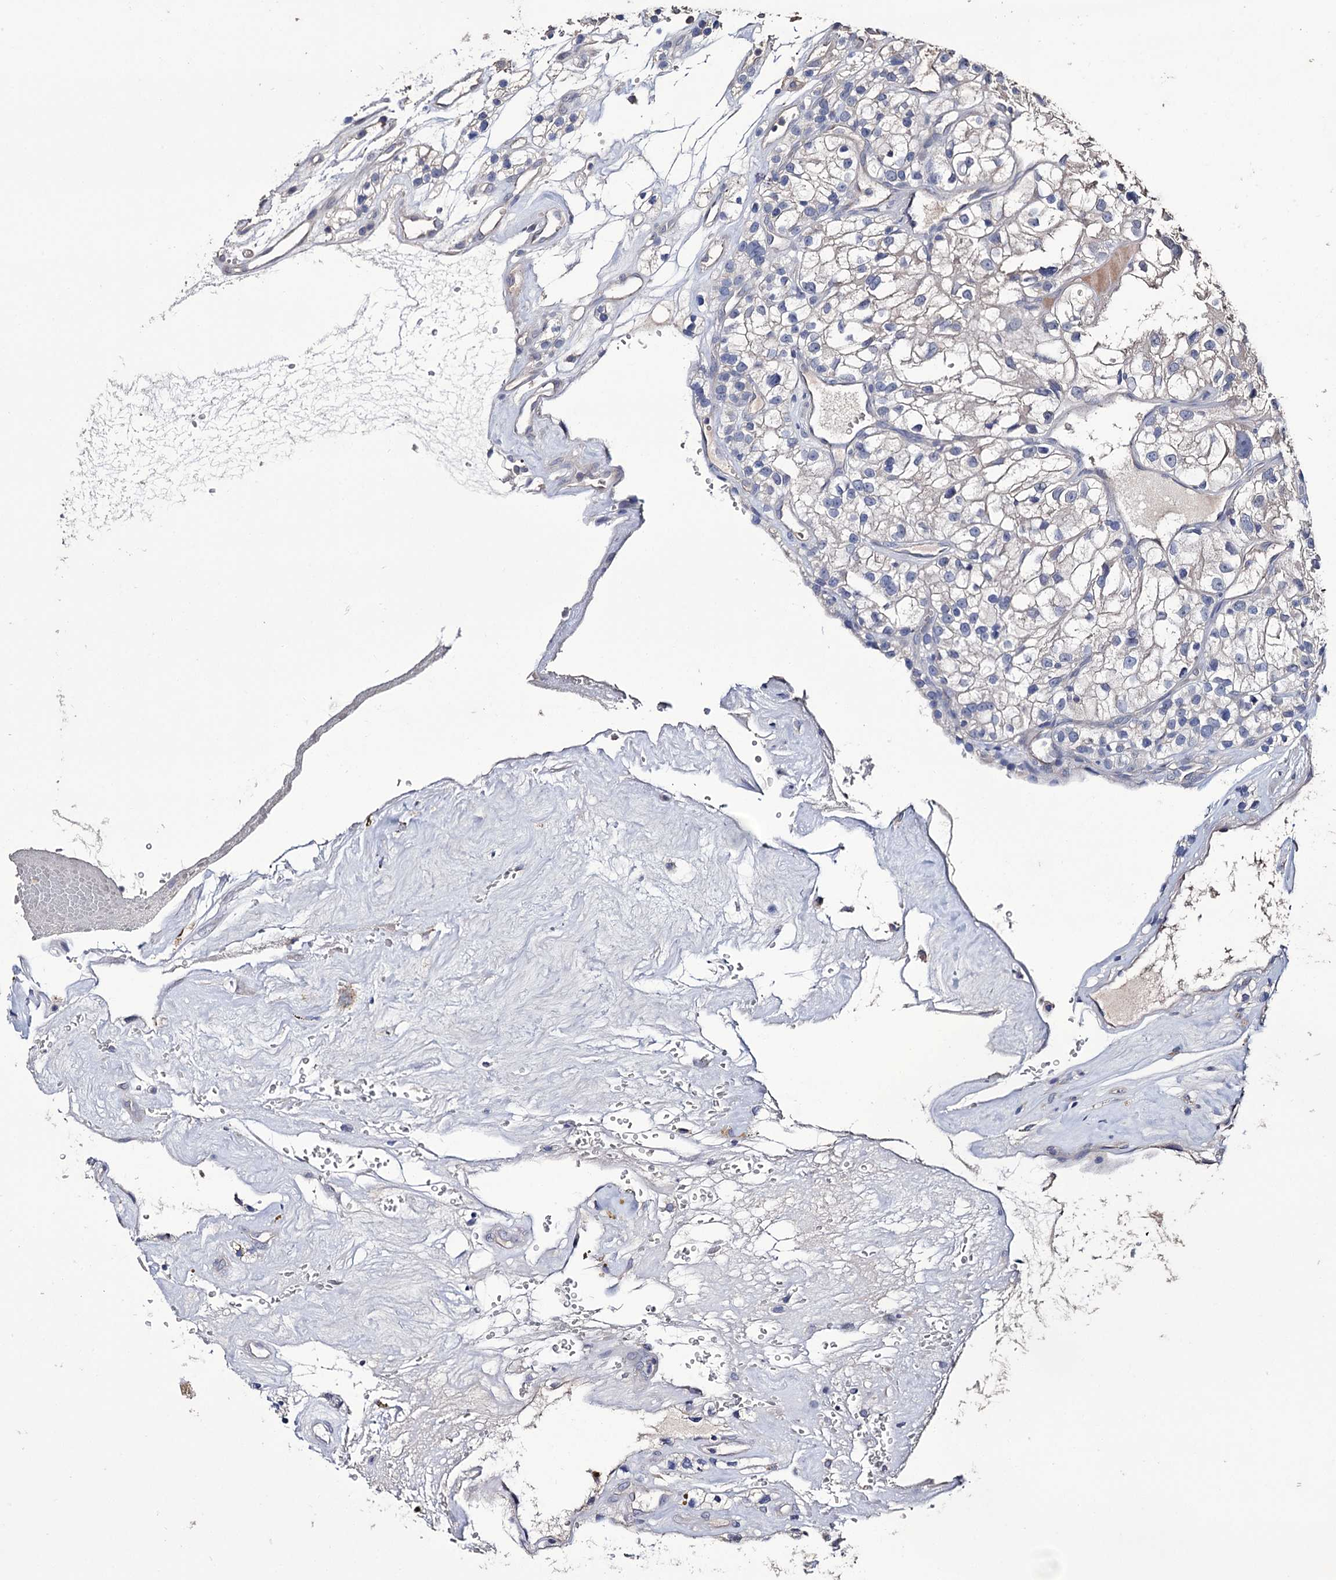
{"staining": {"intensity": "negative", "quantity": "none", "location": "none"}, "tissue": "renal cancer", "cell_type": "Tumor cells", "image_type": "cancer", "snomed": [{"axis": "morphology", "description": "Adenocarcinoma, NOS"}, {"axis": "topography", "description": "Kidney"}], "caption": "Immunohistochemistry (IHC) of human adenocarcinoma (renal) demonstrates no expression in tumor cells. (DAB immunohistochemistry (IHC), high magnification).", "gene": "EPB41L5", "patient": {"sex": "female", "age": 57}}